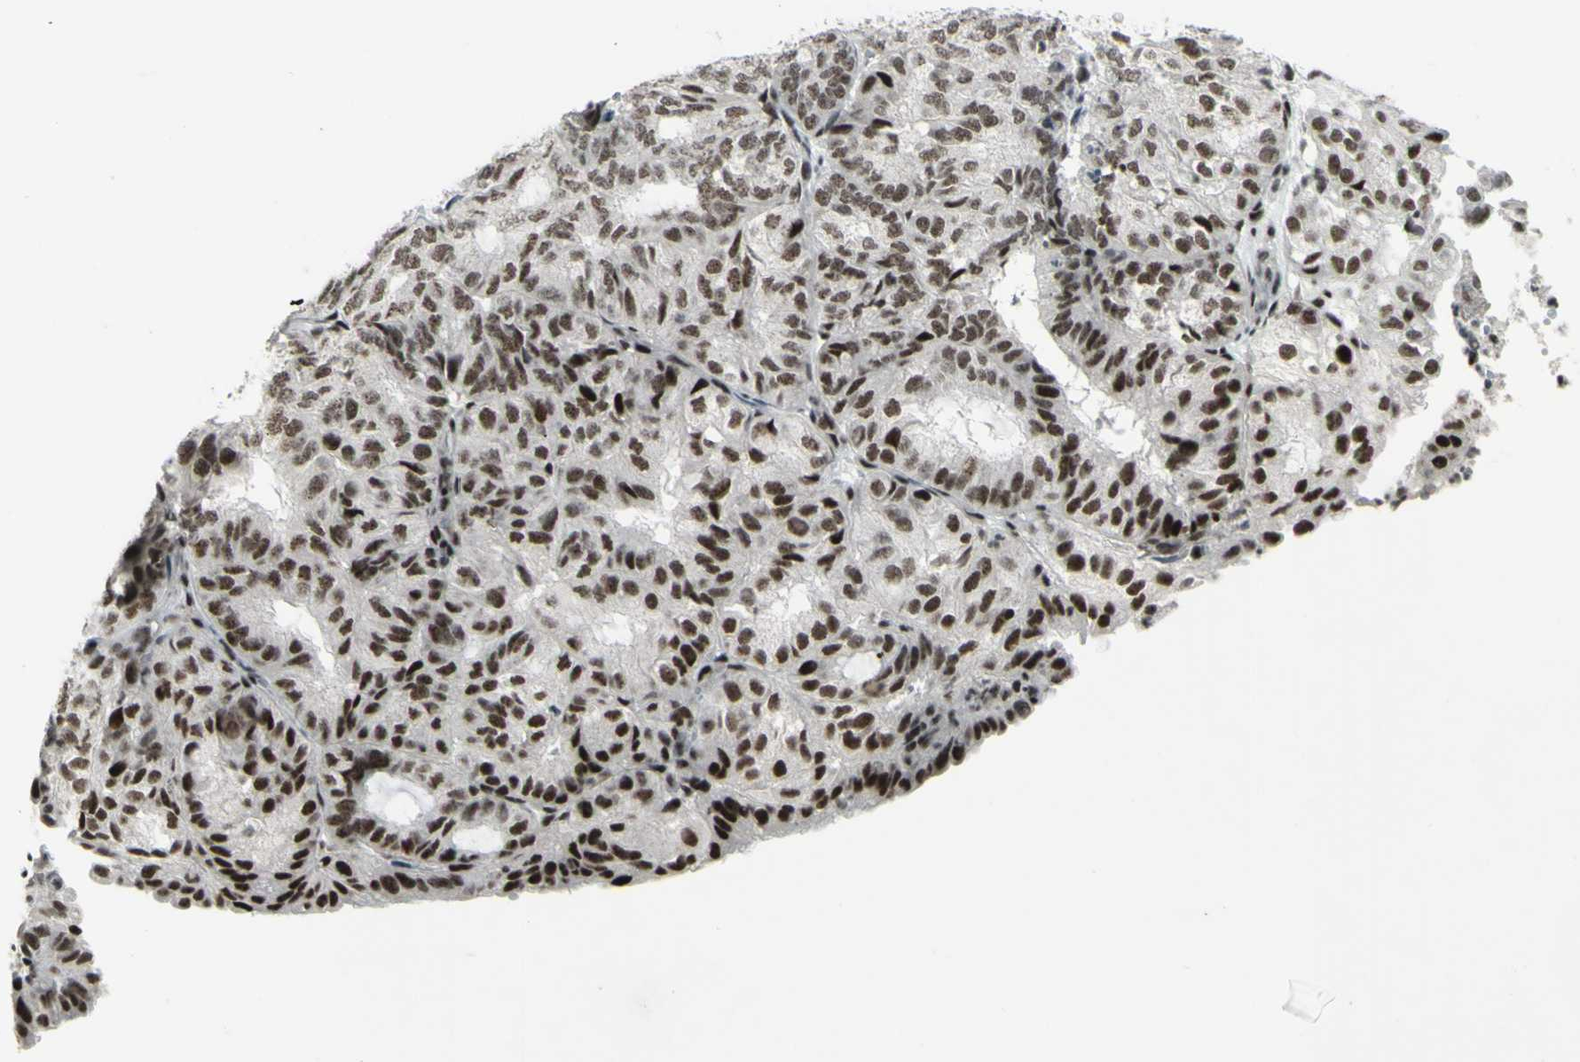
{"staining": {"intensity": "moderate", "quantity": ">75%", "location": "nuclear"}, "tissue": "endometrial cancer", "cell_type": "Tumor cells", "image_type": "cancer", "snomed": [{"axis": "morphology", "description": "Adenocarcinoma, NOS"}, {"axis": "topography", "description": "Uterus"}], "caption": "IHC image of neoplastic tissue: human adenocarcinoma (endometrial) stained using IHC exhibits medium levels of moderate protein expression localized specifically in the nuclear of tumor cells, appearing as a nuclear brown color.", "gene": "SUPT6H", "patient": {"sex": "female", "age": 60}}